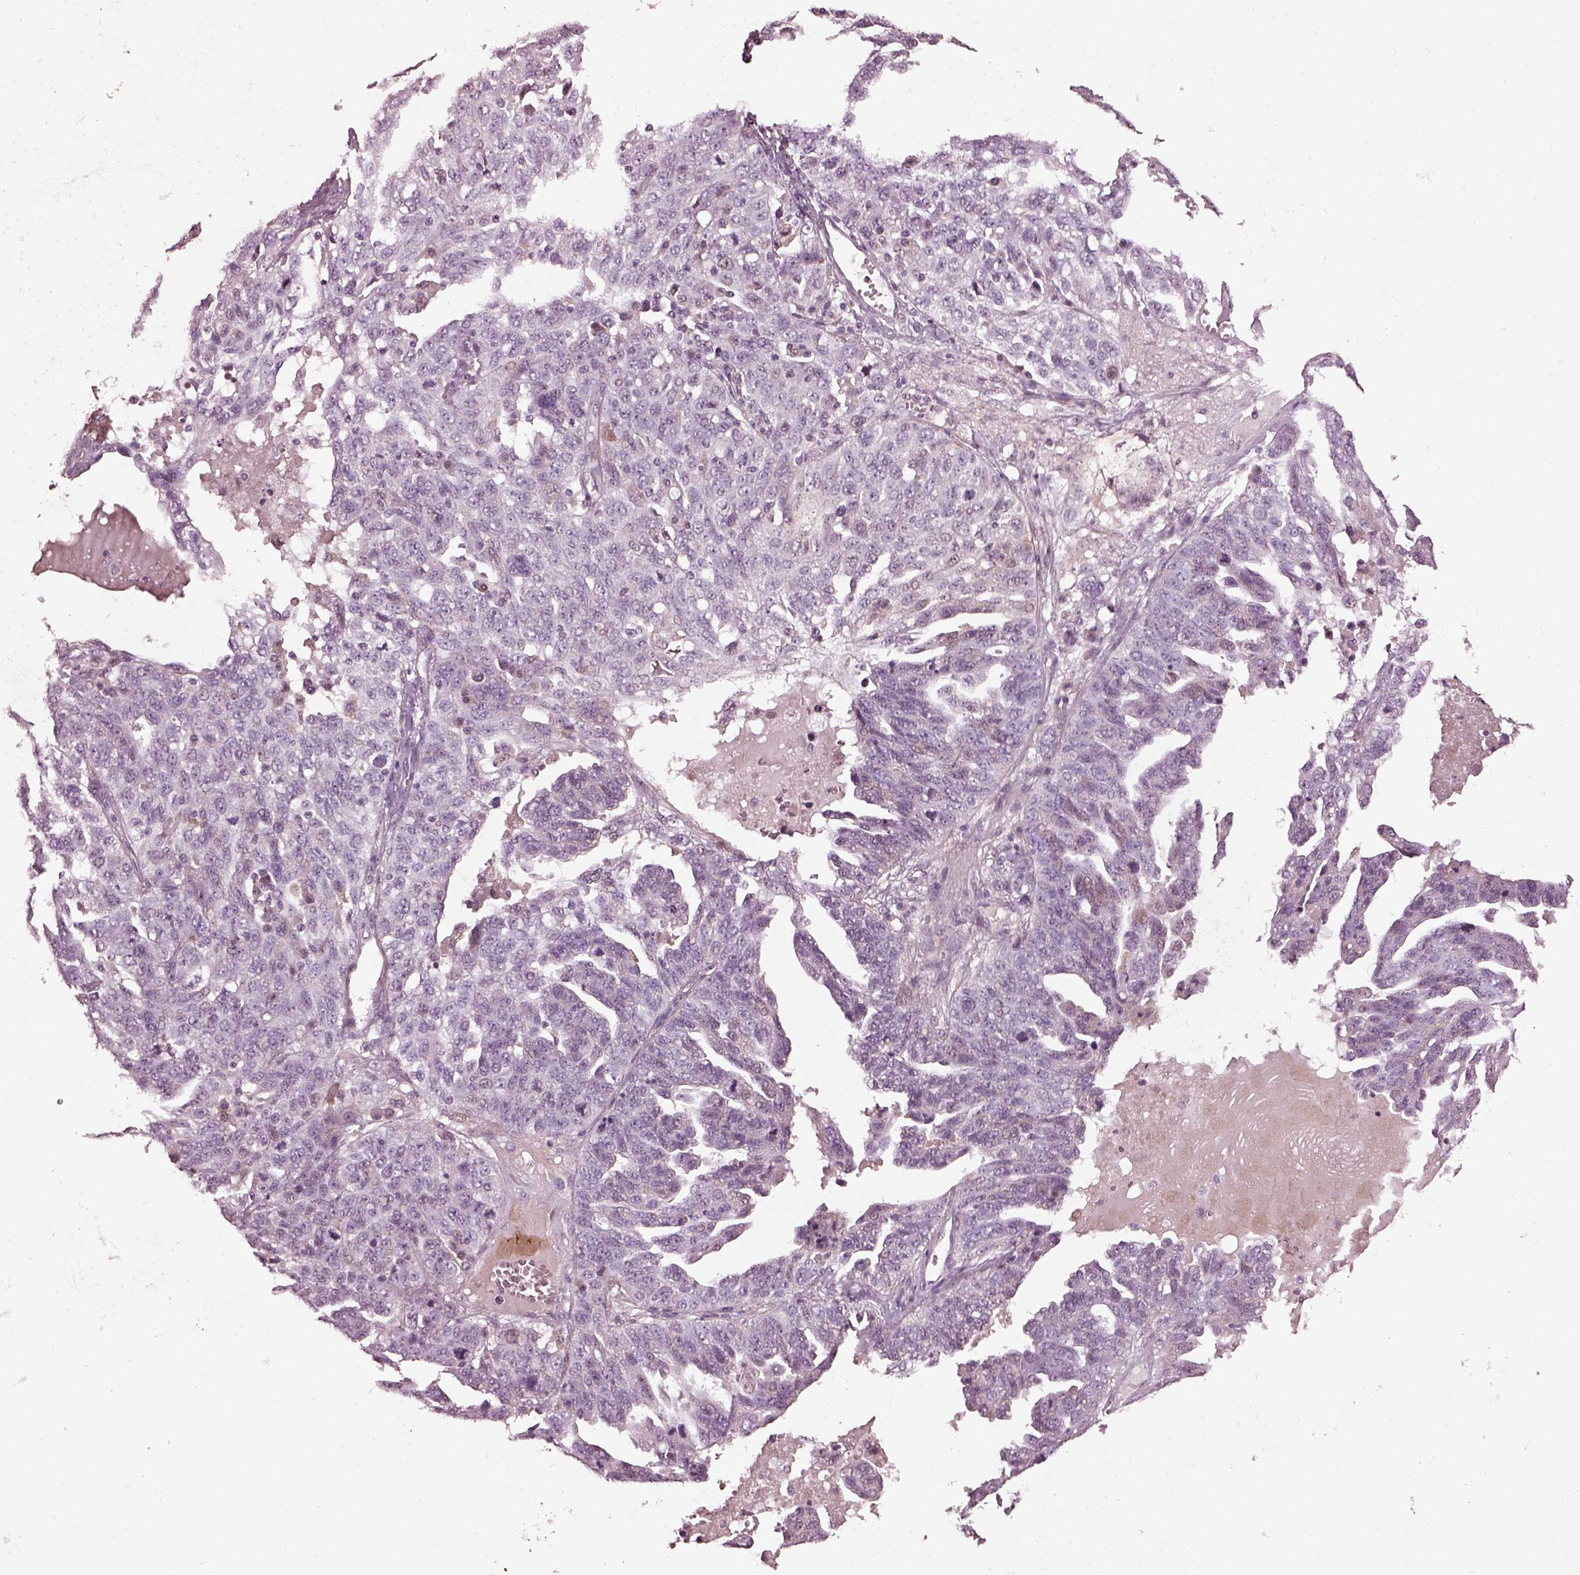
{"staining": {"intensity": "negative", "quantity": "none", "location": "none"}, "tissue": "ovarian cancer", "cell_type": "Tumor cells", "image_type": "cancer", "snomed": [{"axis": "morphology", "description": "Cystadenocarcinoma, serous, NOS"}, {"axis": "topography", "description": "Ovary"}], "caption": "This is an immunohistochemistry micrograph of serous cystadenocarcinoma (ovarian). There is no positivity in tumor cells.", "gene": "EFEMP1", "patient": {"sex": "female", "age": 71}}